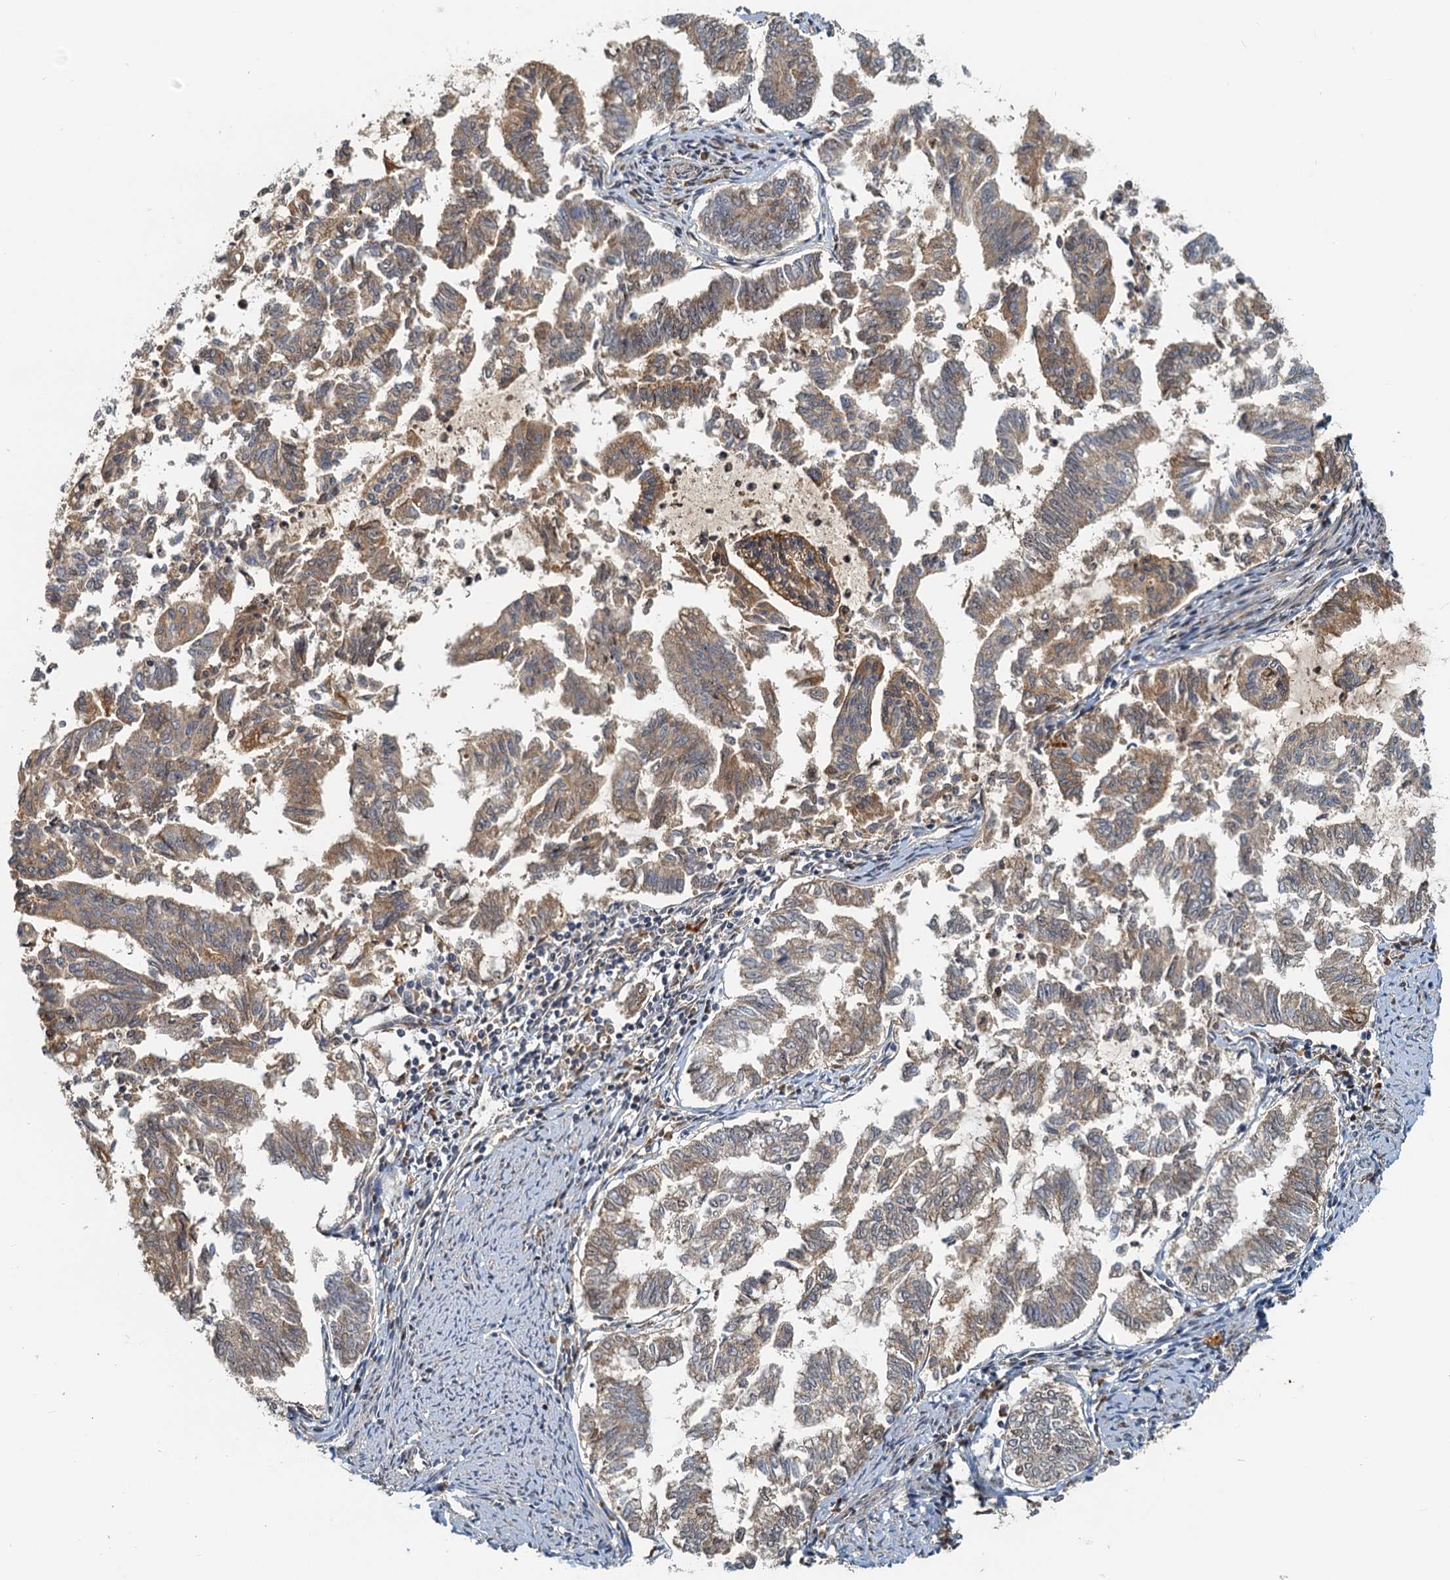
{"staining": {"intensity": "moderate", "quantity": ">75%", "location": "cytoplasmic/membranous"}, "tissue": "endometrial cancer", "cell_type": "Tumor cells", "image_type": "cancer", "snomed": [{"axis": "morphology", "description": "Adenocarcinoma, NOS"}, {"axis": "topography", "description": "Endometrium"}], "caption": "A brown stain labels moderate cytoplasmic/membranous positivity of a protein in adenocarcinoma (endometrial) tumor cells.", "gene": "TOLLIP", "patient": {"sex": "female", "age": 79}}